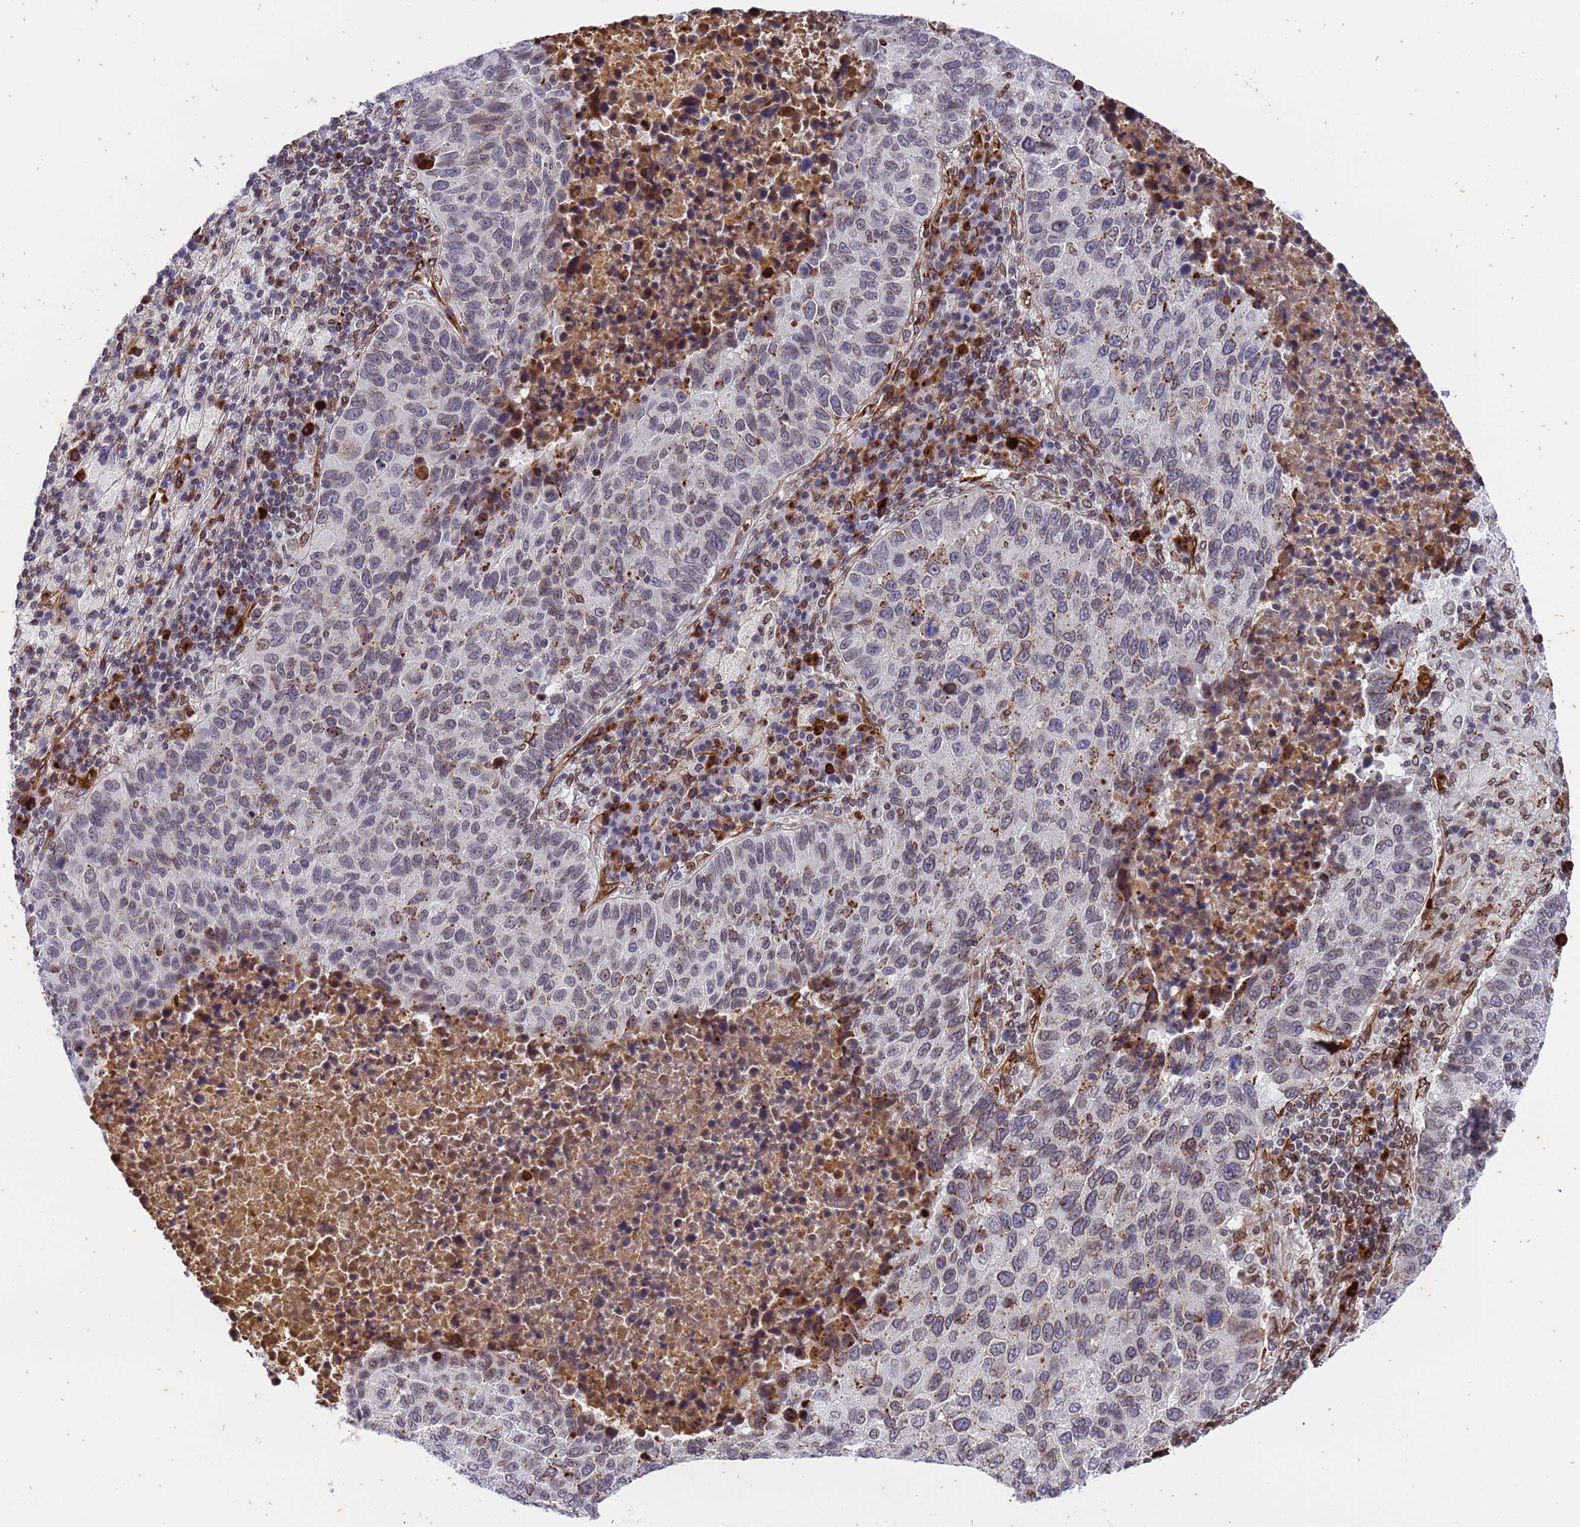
{"staining": {"intensity": "moderate", "quantity": "<25%", "location": "cytoplasmic/membranous"}, "tissue": "lung cancer", "cell_type": "Tumor cells", "image_type": "cancer", "snomed": [{"axis": "morphology", "description": "Squamous cell carcinoma, NOS"}, {"axis": "topography", "description": "Lung"}], "caption": "Moderate cytoplasmic/membranous positivity is identified in approximately <25% of tumor cells in squamous cell carcinoma (lung).", "gene": "IGFBP7", "patient": {"sex": "male", "age": 73}}